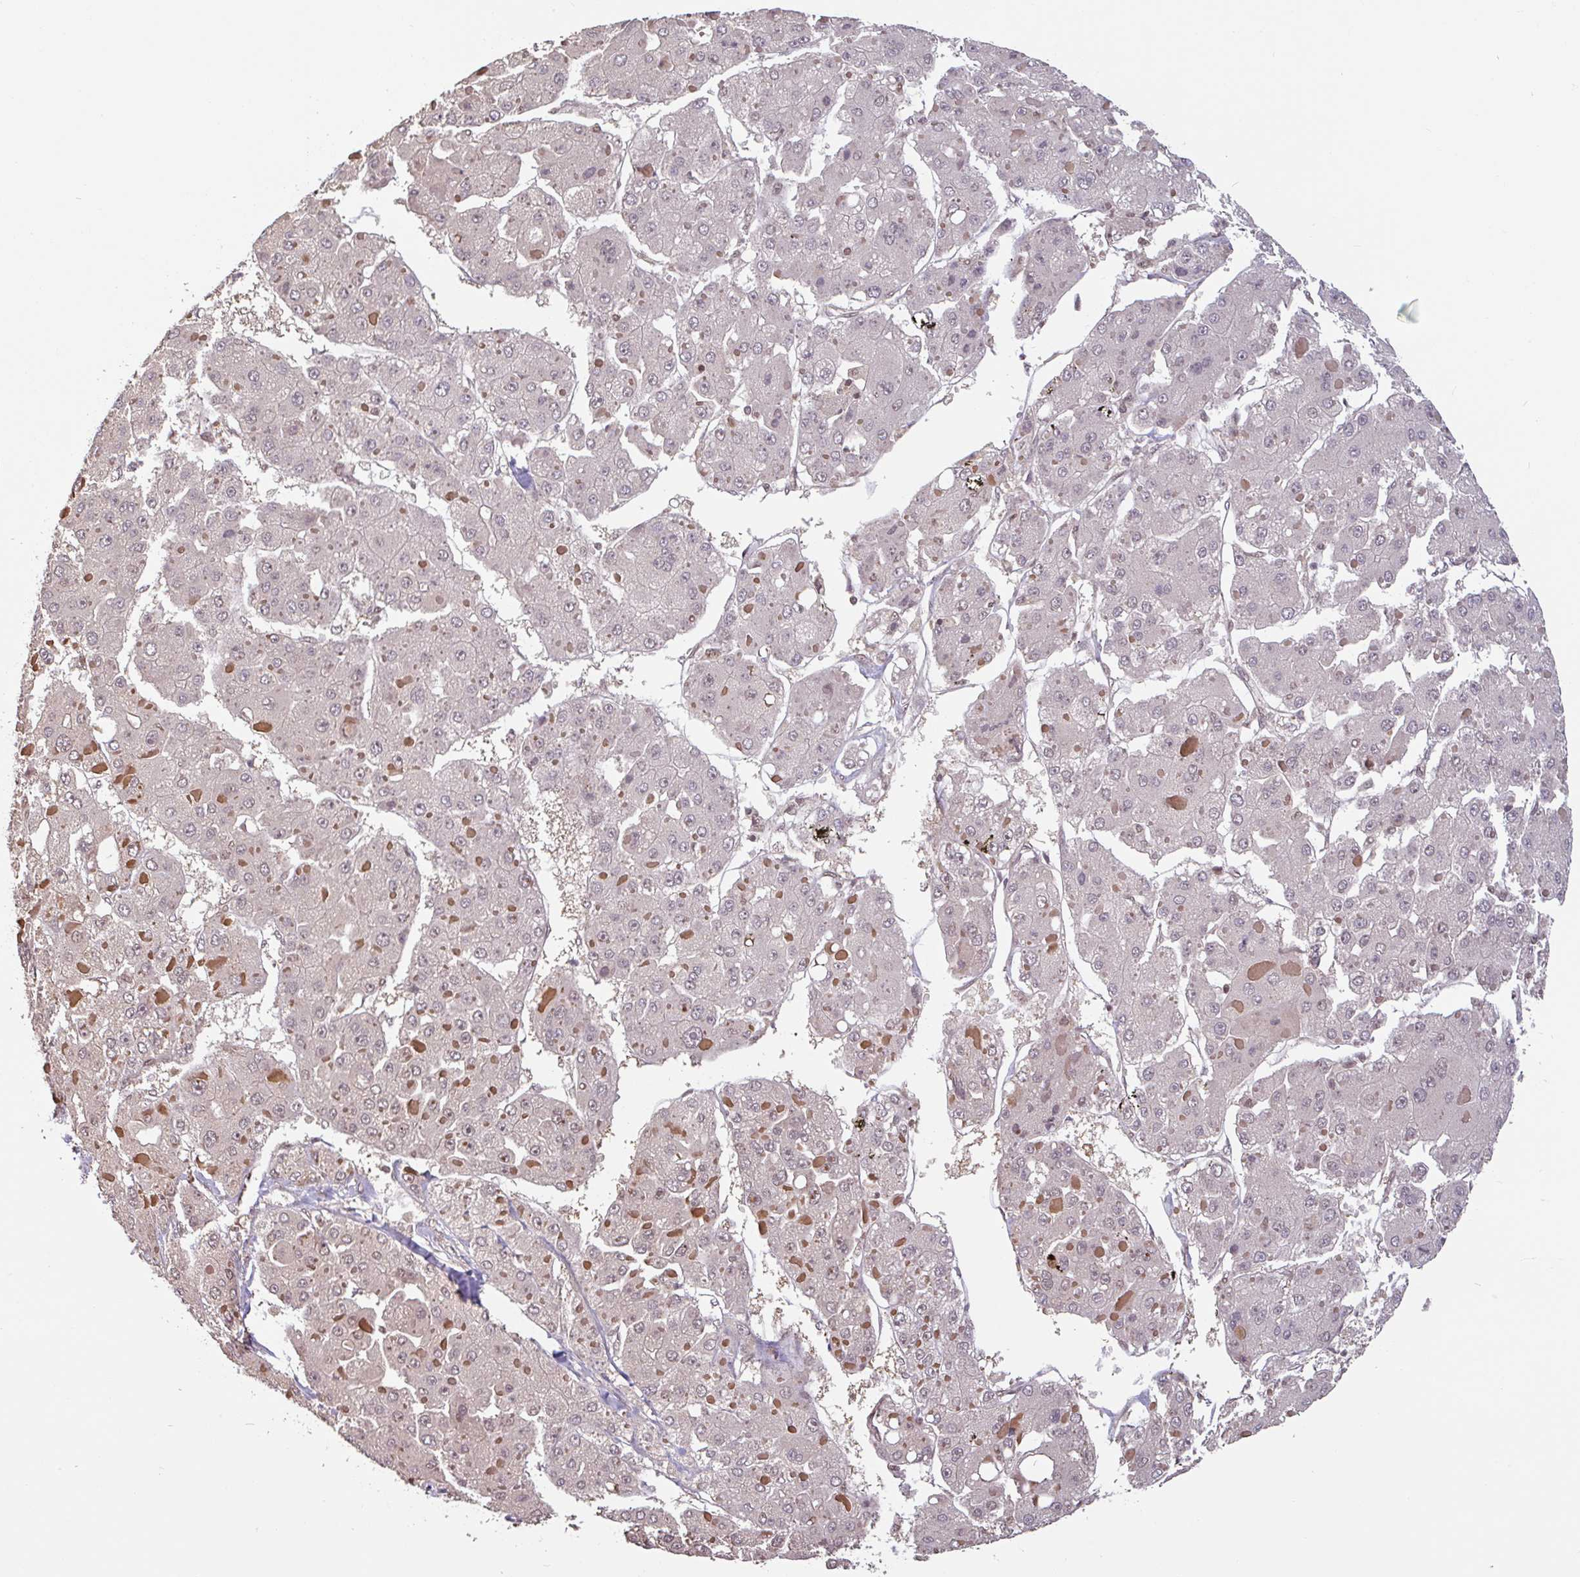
{"staining": {"intensity": "negative", "quantity": "none", "location": "none"}, "tissue": "liver cancer", "cell_type": "Tumor cells", "image_type": "cancer", "snomed": [{"axis": "morphology", "description": "Carcinoma, Hepatocellular, NOS"}, {"axis": "topography", "description": "Liver"}], "caption": "Tumor cells show no significant positivity in liver hepatocellular carcinoma.", "gene": "DR1", "patient": {"sex": "female", "age": 73}}